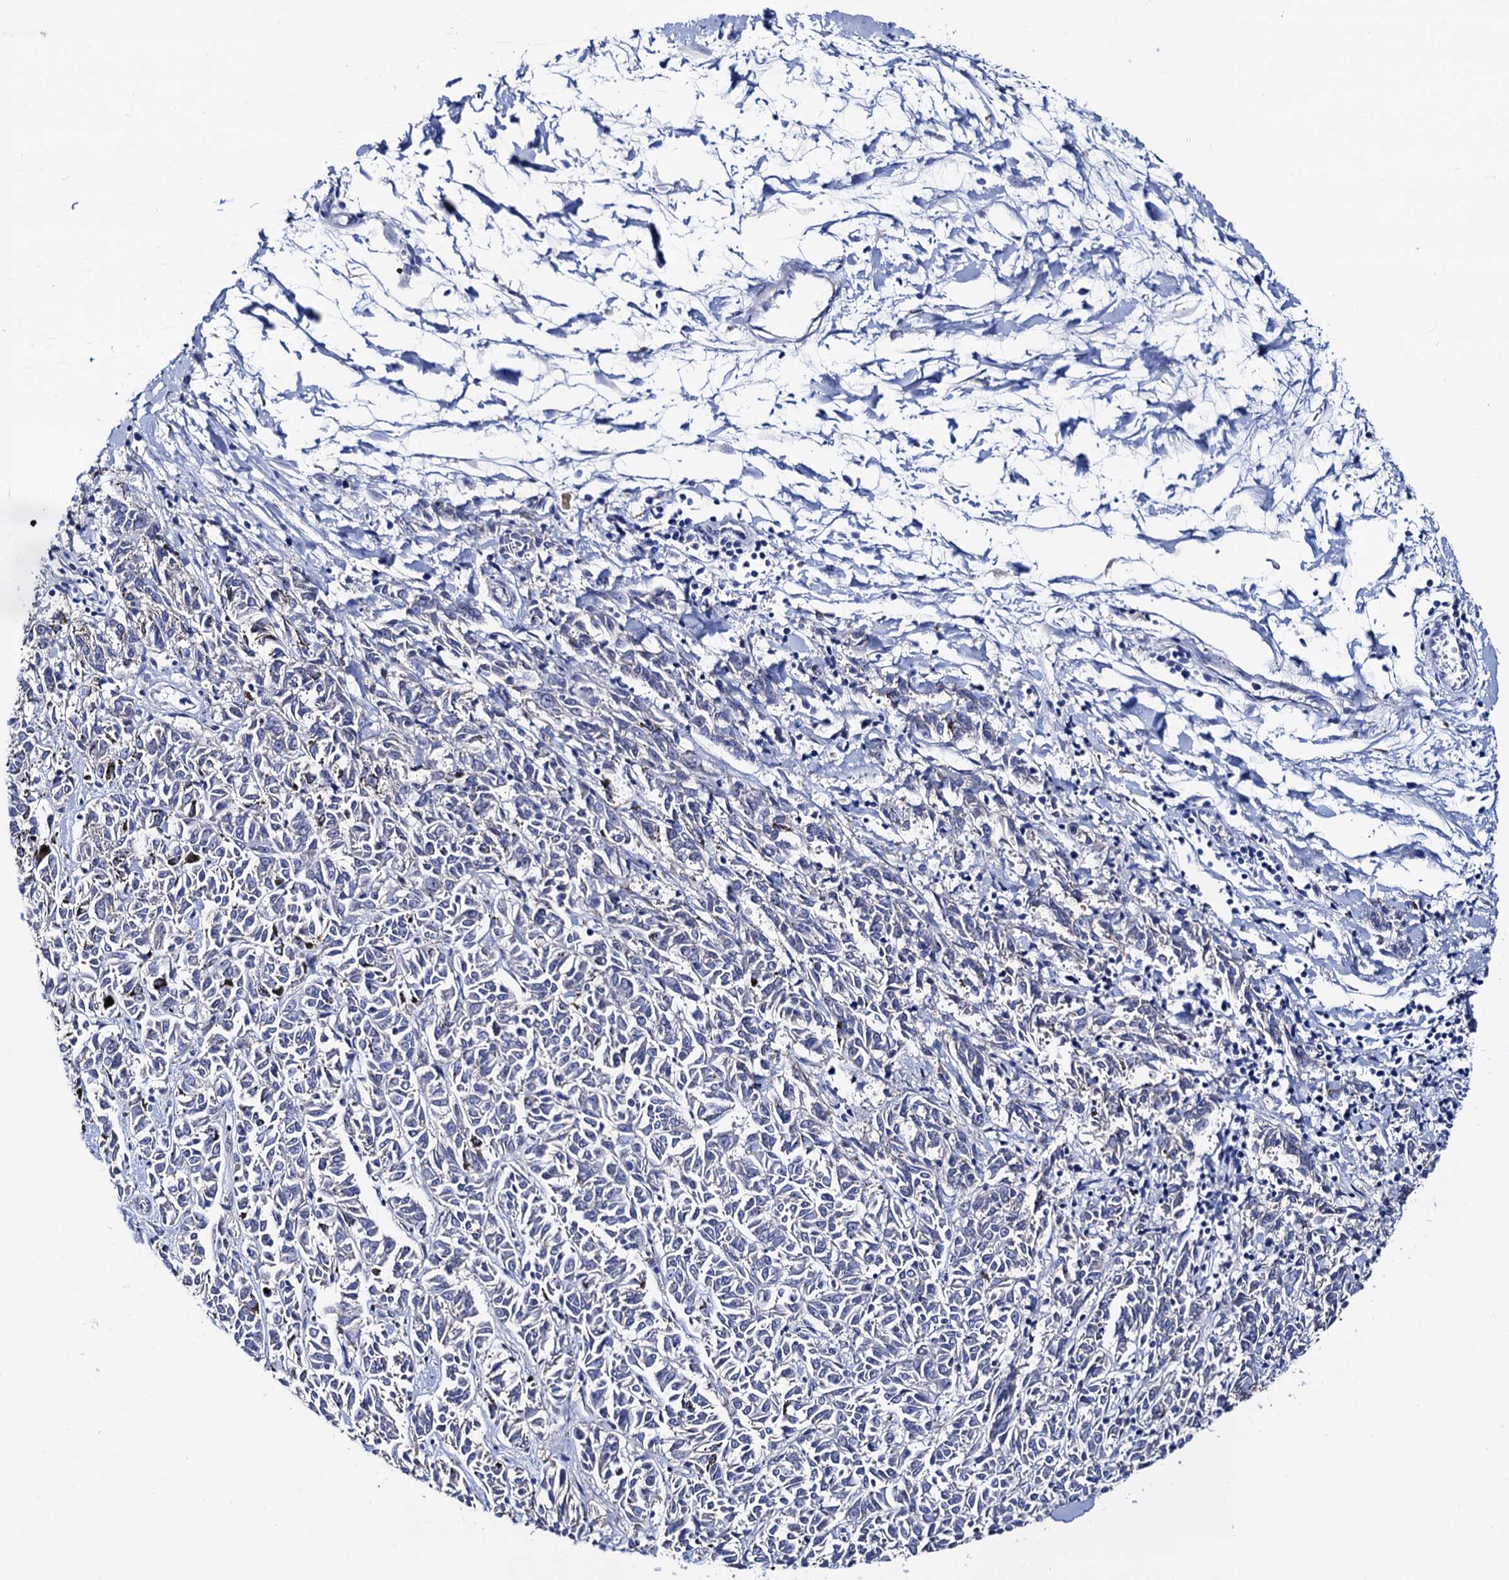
{"staining": {"intensity": "negative", "quantity": "none", "location": "none"}, "tissue": "melanoma", "cell_type": "Tumor cells", "image_type": "cancer", "snomed": [{"axis": "morphology", "description": "Malignant melanoma, NOS"}, {"axis": "topography", "description": "Skin"}], "caption": "Melanoma was stained to show a protein in brown. There is no significant positivity in tumor cells.", "gene": "ZDHHC18", "patient": {"sex": "female", "age": 72}}